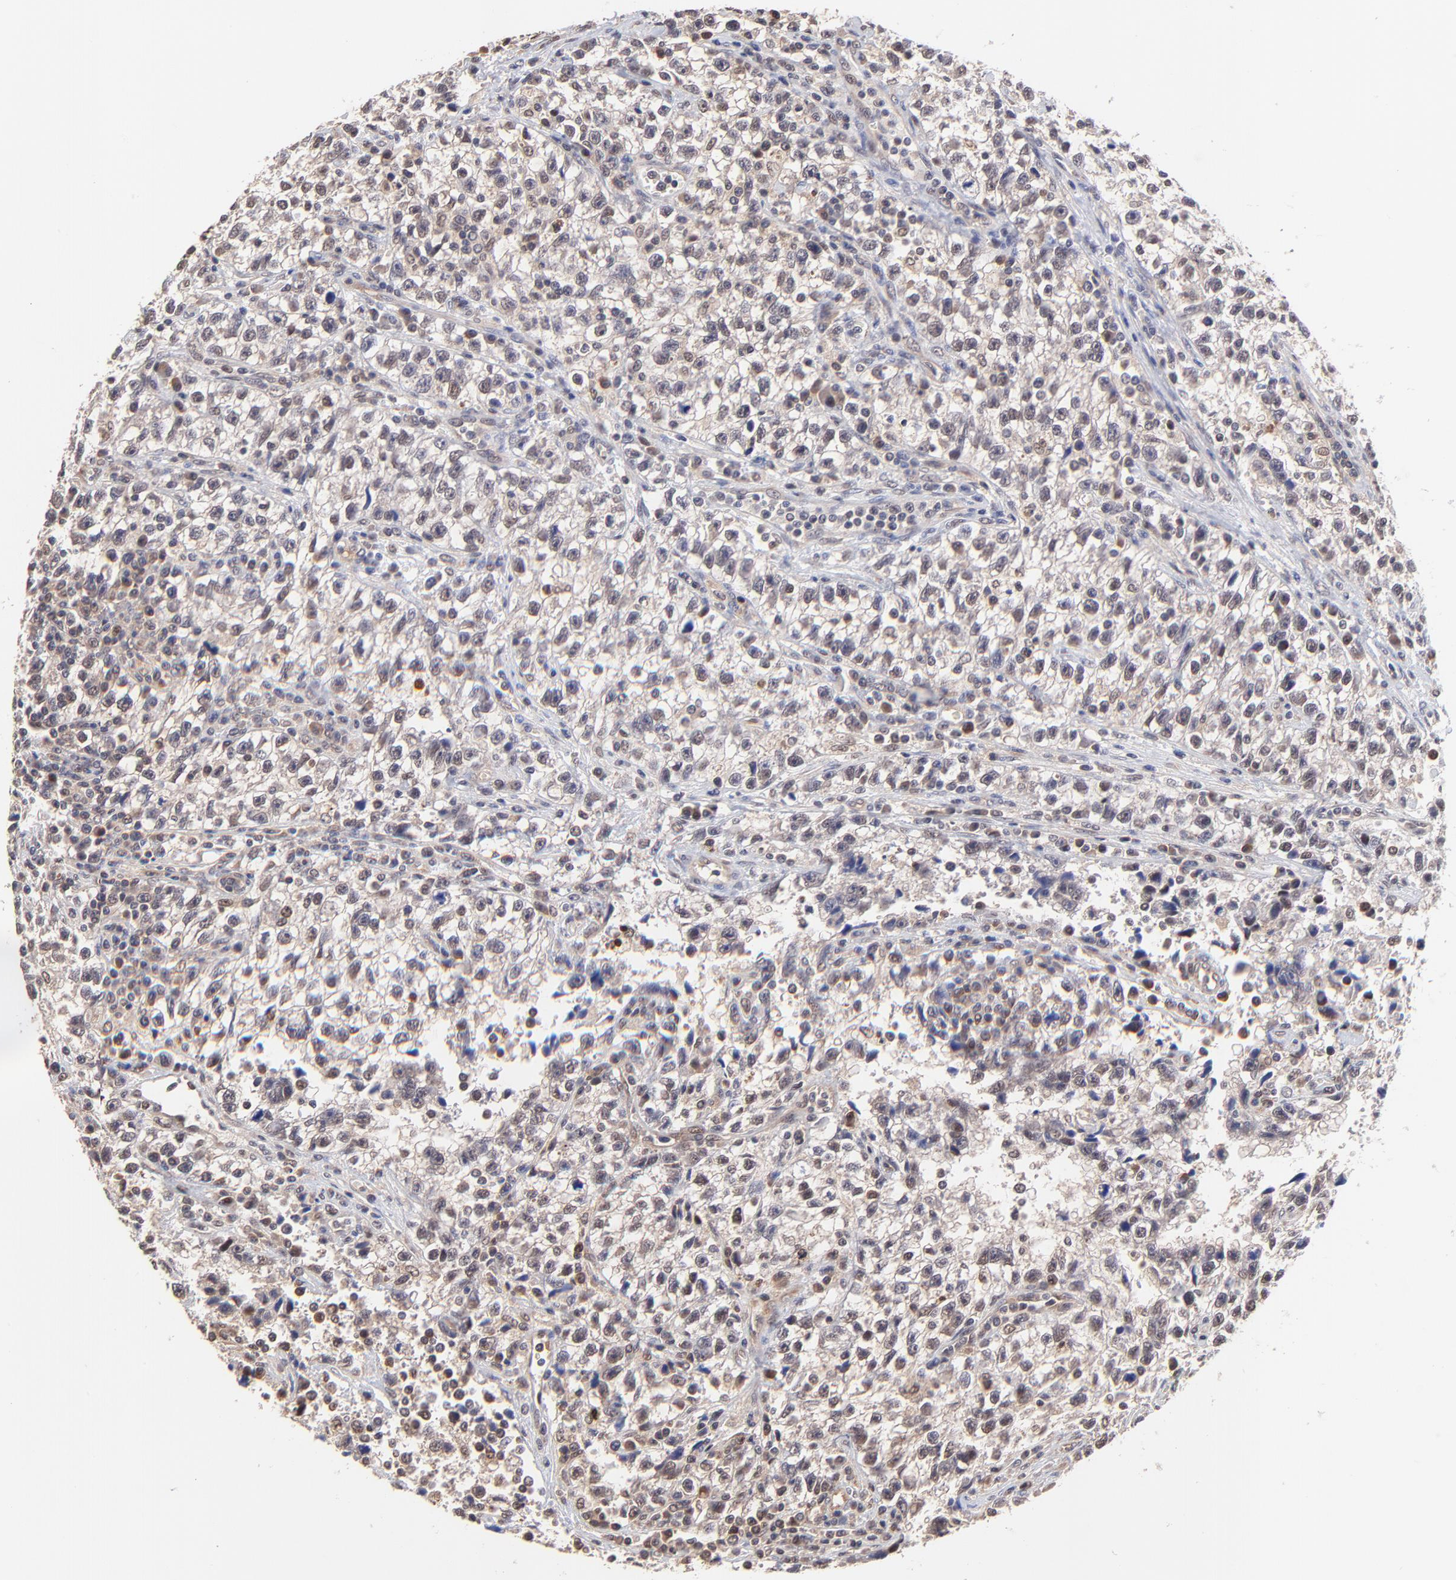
{"staining": {"intensity": "weak", "quantity": "25%-75%", "location": "nuclear"}, "tissue": "testis cancer", "cell_type": "Tumor cells", "image_type": "cancer", "snomed": [{"axis": "morphology", "description": "Seminoma, NOS"}, {"axis": "topography", "description": "Testis"}], "caption": "A high-resolution histopathology image shows IHC staining of testis cancer, which shows weak nuclear expression in about 25%-75% of tumor cells. (DAB = brown stain, brightfield microscopy at high magnification).", "gene": "PSMA6", "patient": {"sex": "male", "age": 38}}